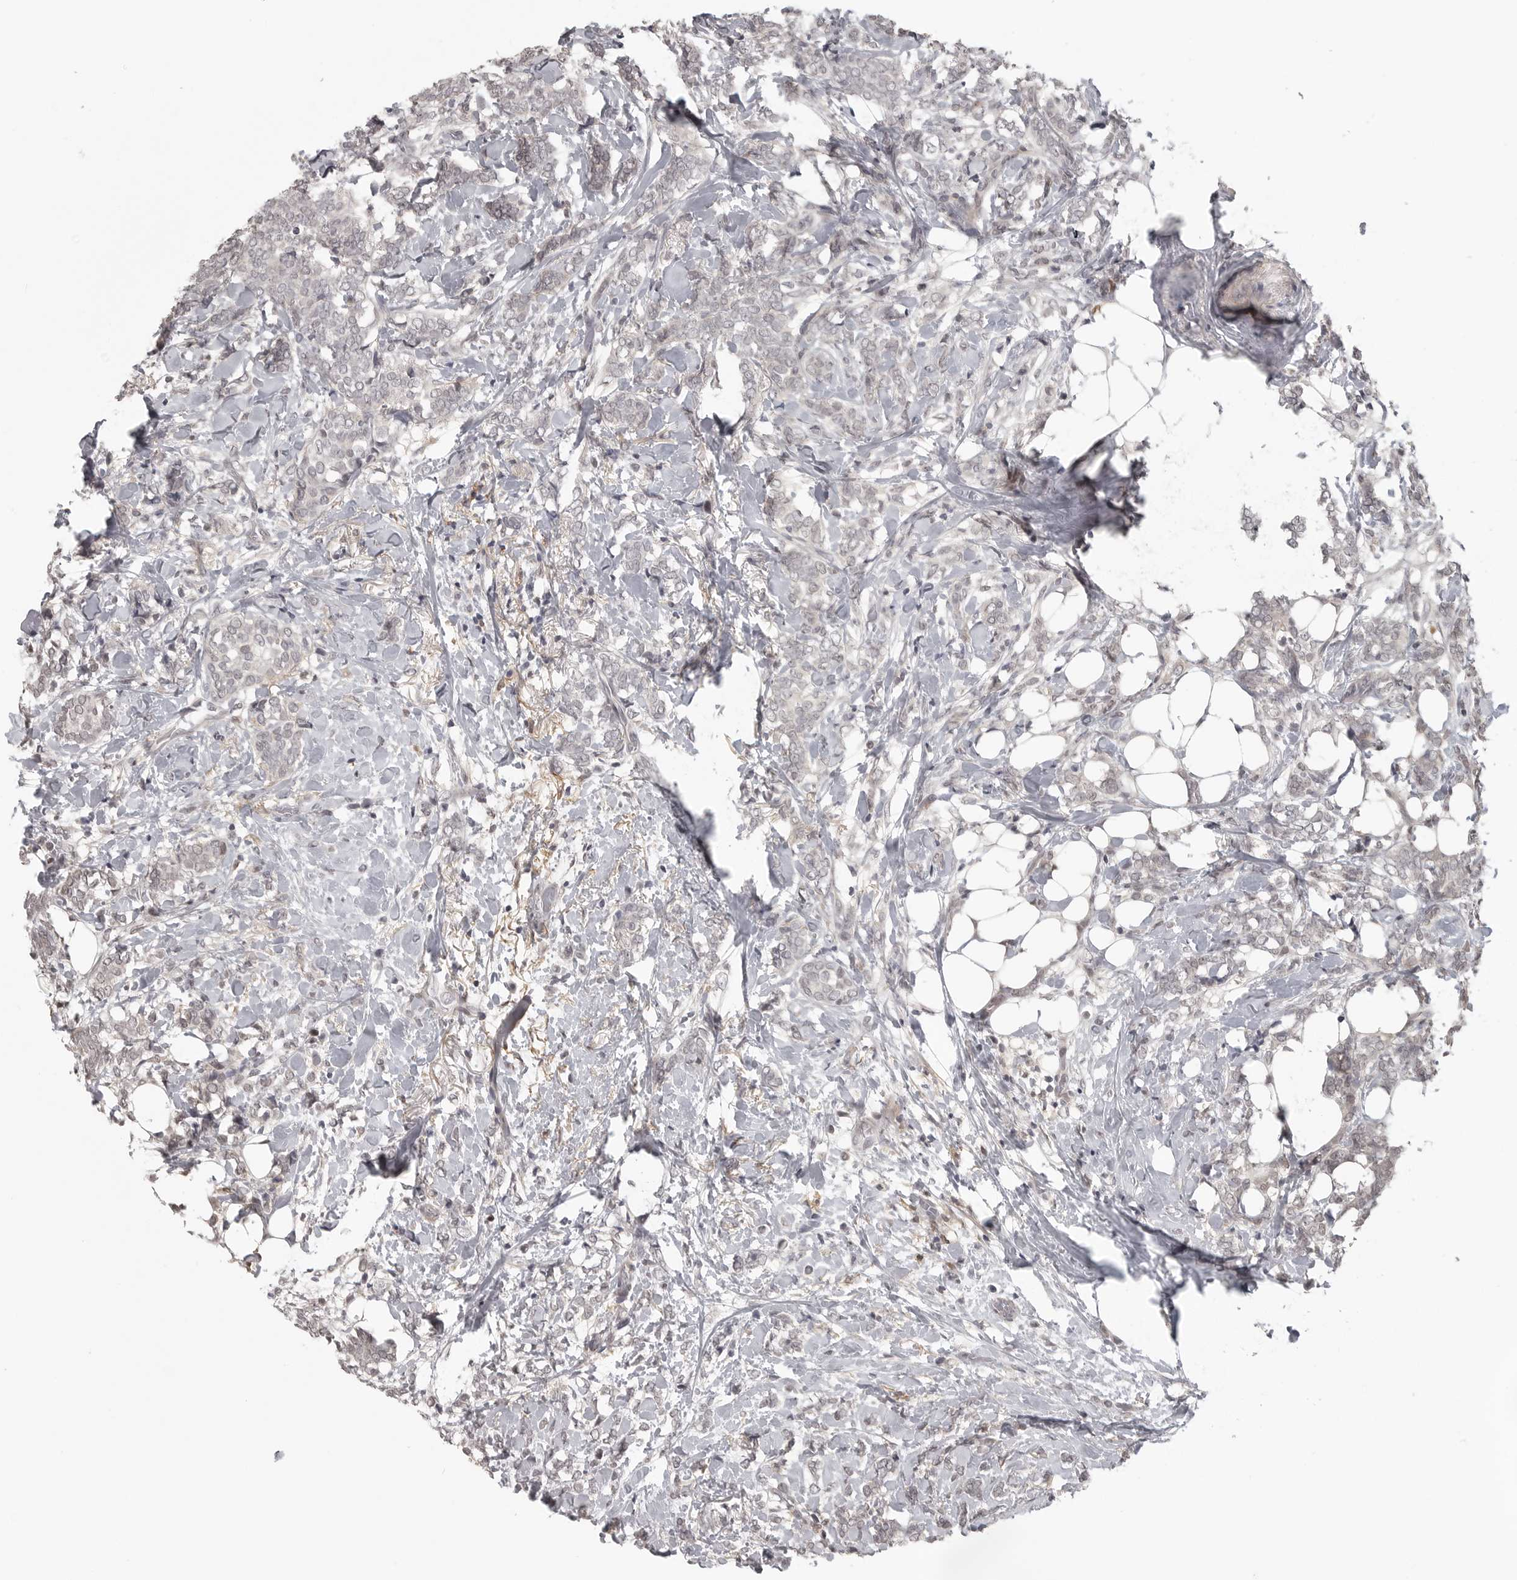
{"staining": {"intensity": "negative", "quantity": "none", "location": "none"}, "tissue": "breast cancer", "cell_type": "Tumor cells", "image_type": "cancer", "snomed": [{"axis": "morphology", "description": "Lobular carcinoma"}, {"axis": "topography", "description": "Breast"}], "caption": "Breast cancer (lobular carcinoma) stained for a protein using IHC exhibits no expression tumor cells.", "gene": "UROD", "patient": {"sex": "female", "age": 50}}